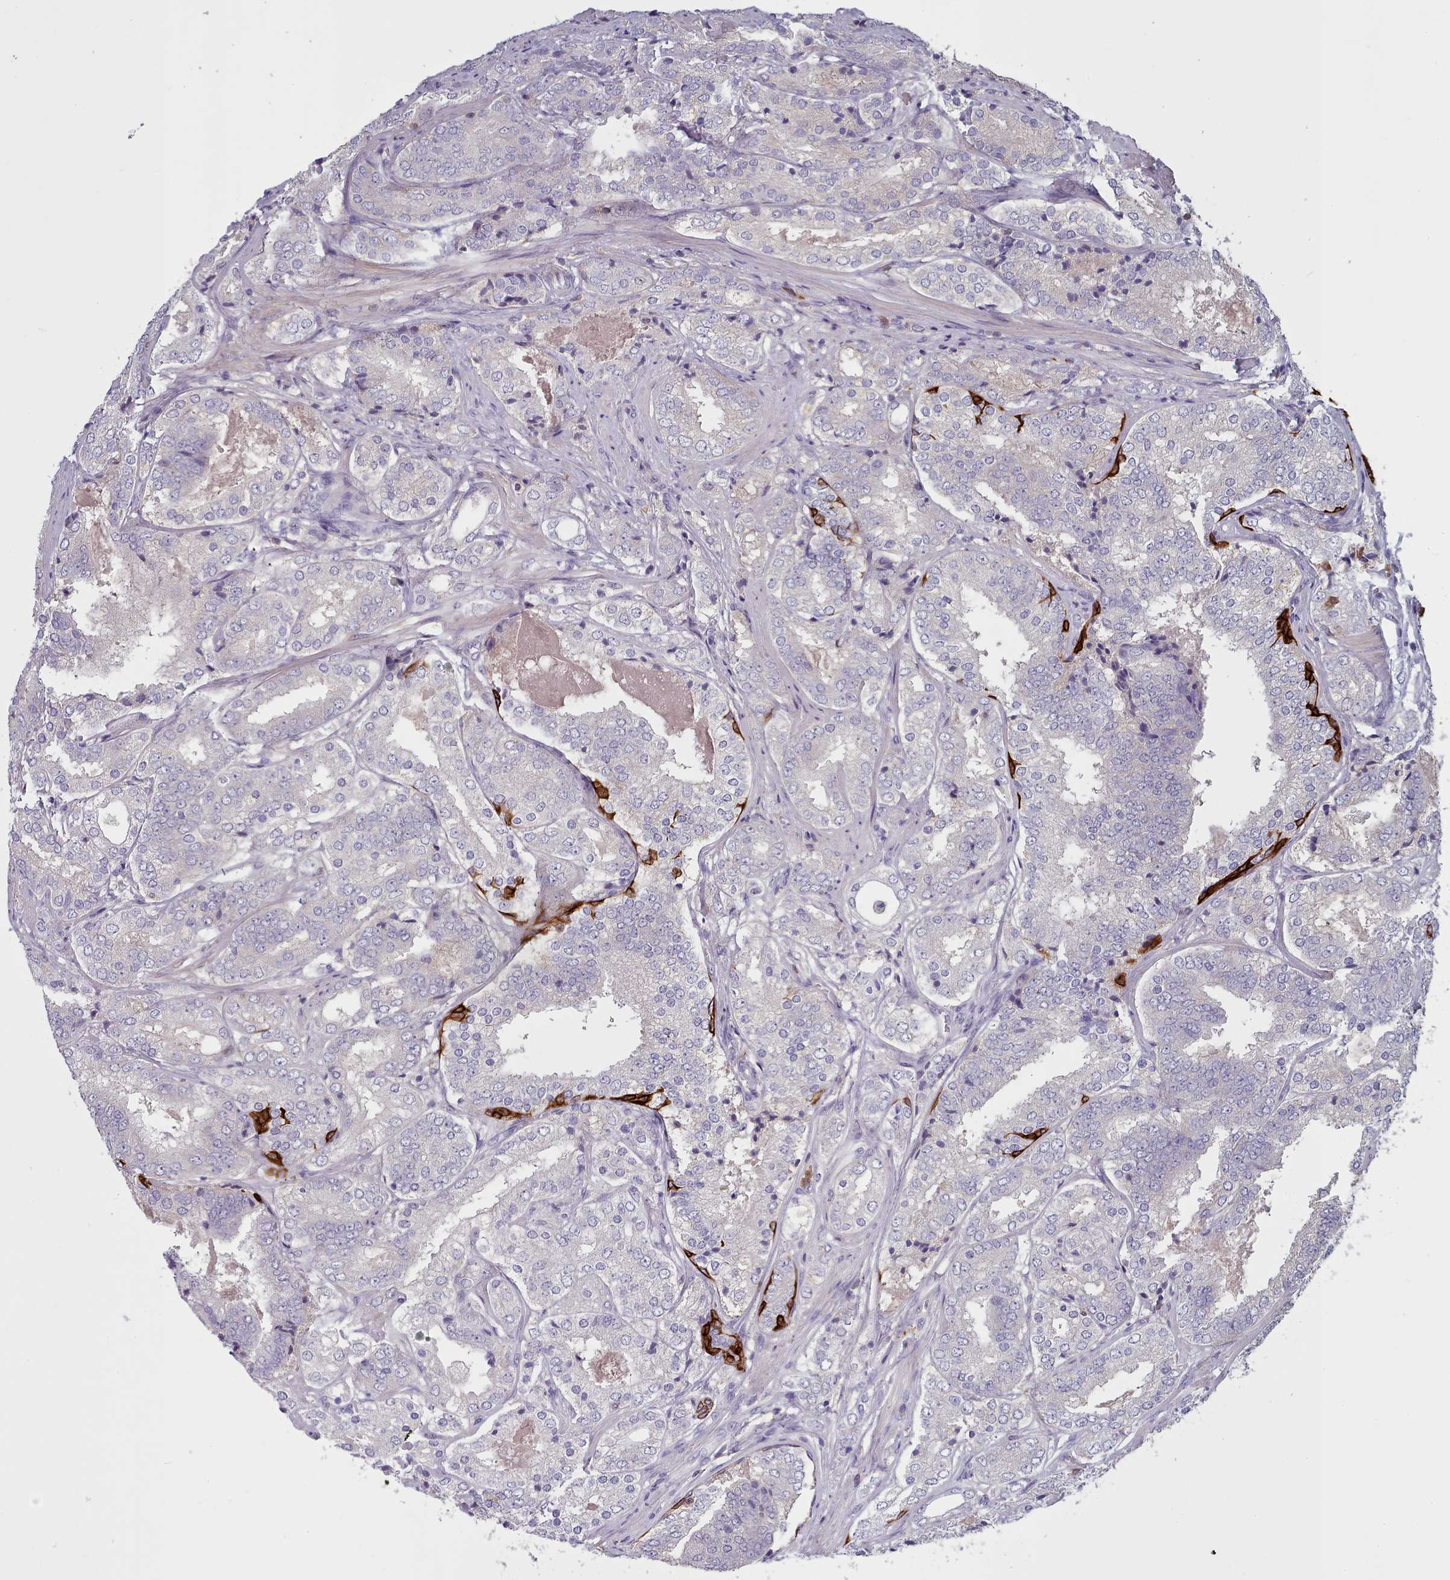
{"staining": {"intensity": "negative", "quantity": "none", "location": "none"}, "tissue": "prostate cancer", "cell_type": "Tumor cells", "image_type": "cancer", "snomed": [{"axis": "morphology", "description": "Adenocarcinoma, High grade"}, {"axis": "topography", "description": "Prostate"}], "caption": "This is an immunohistochemistry (IHC) image of human high-grade adenocarcinoma (prostate). There is no positivity in tumor cells.", "gene": "RAC2", "patient": {"sex": "male", "age": 63}}